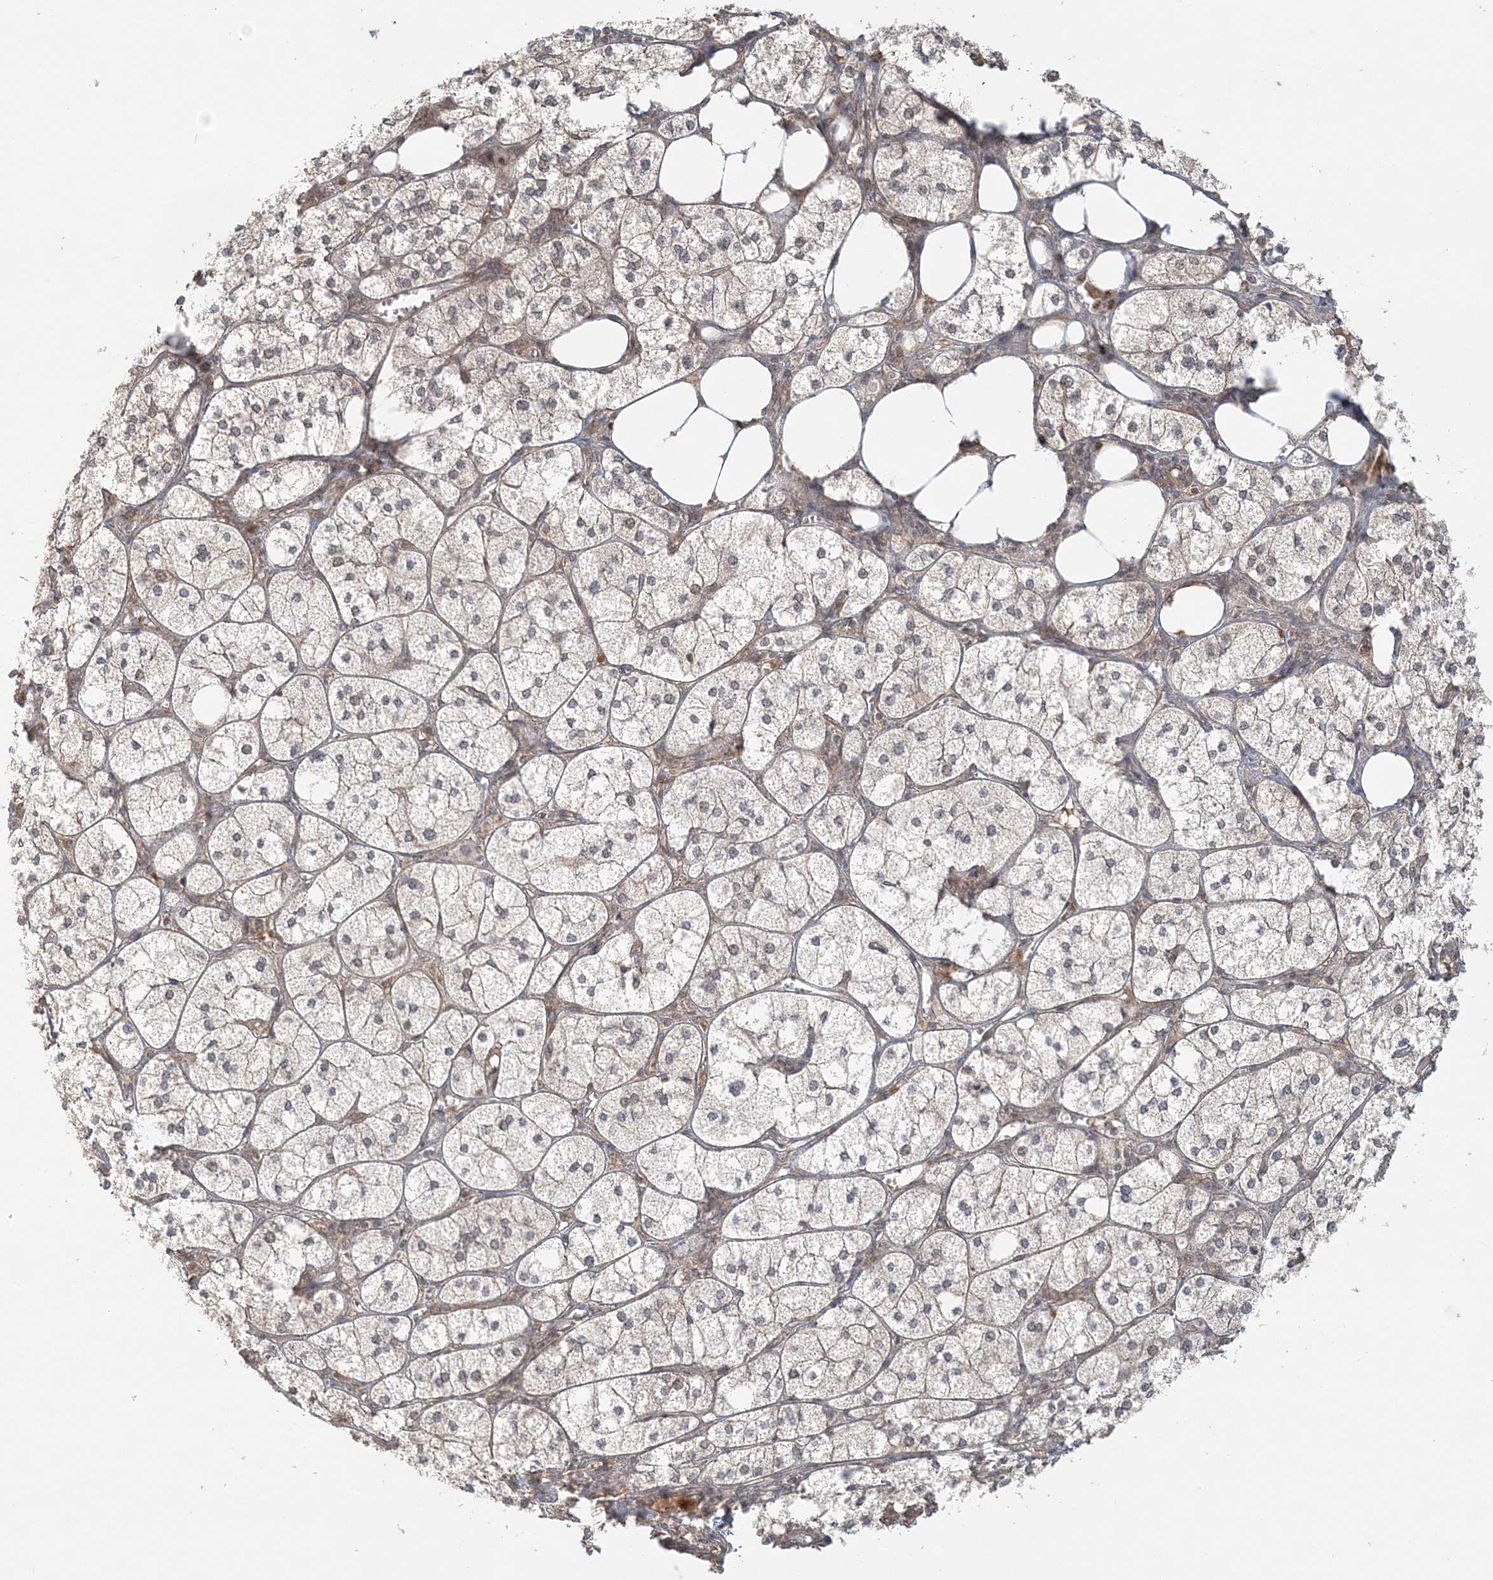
{"staining": {"intensity": "moderate", "quantity": "25%-75%", "location": "cytoplasmic/membranous,nuclear"}, "tissue": "adrenal gland", "cell_type": "Glandular cells", "image_type": "normal", "snomed": [{"axis": "morphology", "description": "Normal tissue, NOS"}, {"axis": "topography", "description": "Adrenal gland"}], "caption": "This photomicrograph shows immunohistochemistry (IHC) staining of unremarkable adrenal gland, with medium moderate cytoplasmic/membranous,nuclear positivity in about 25%-75% of glandular cells.", "gene": "KIAA0232", "patient": {"sex": "female", "age": 61}}